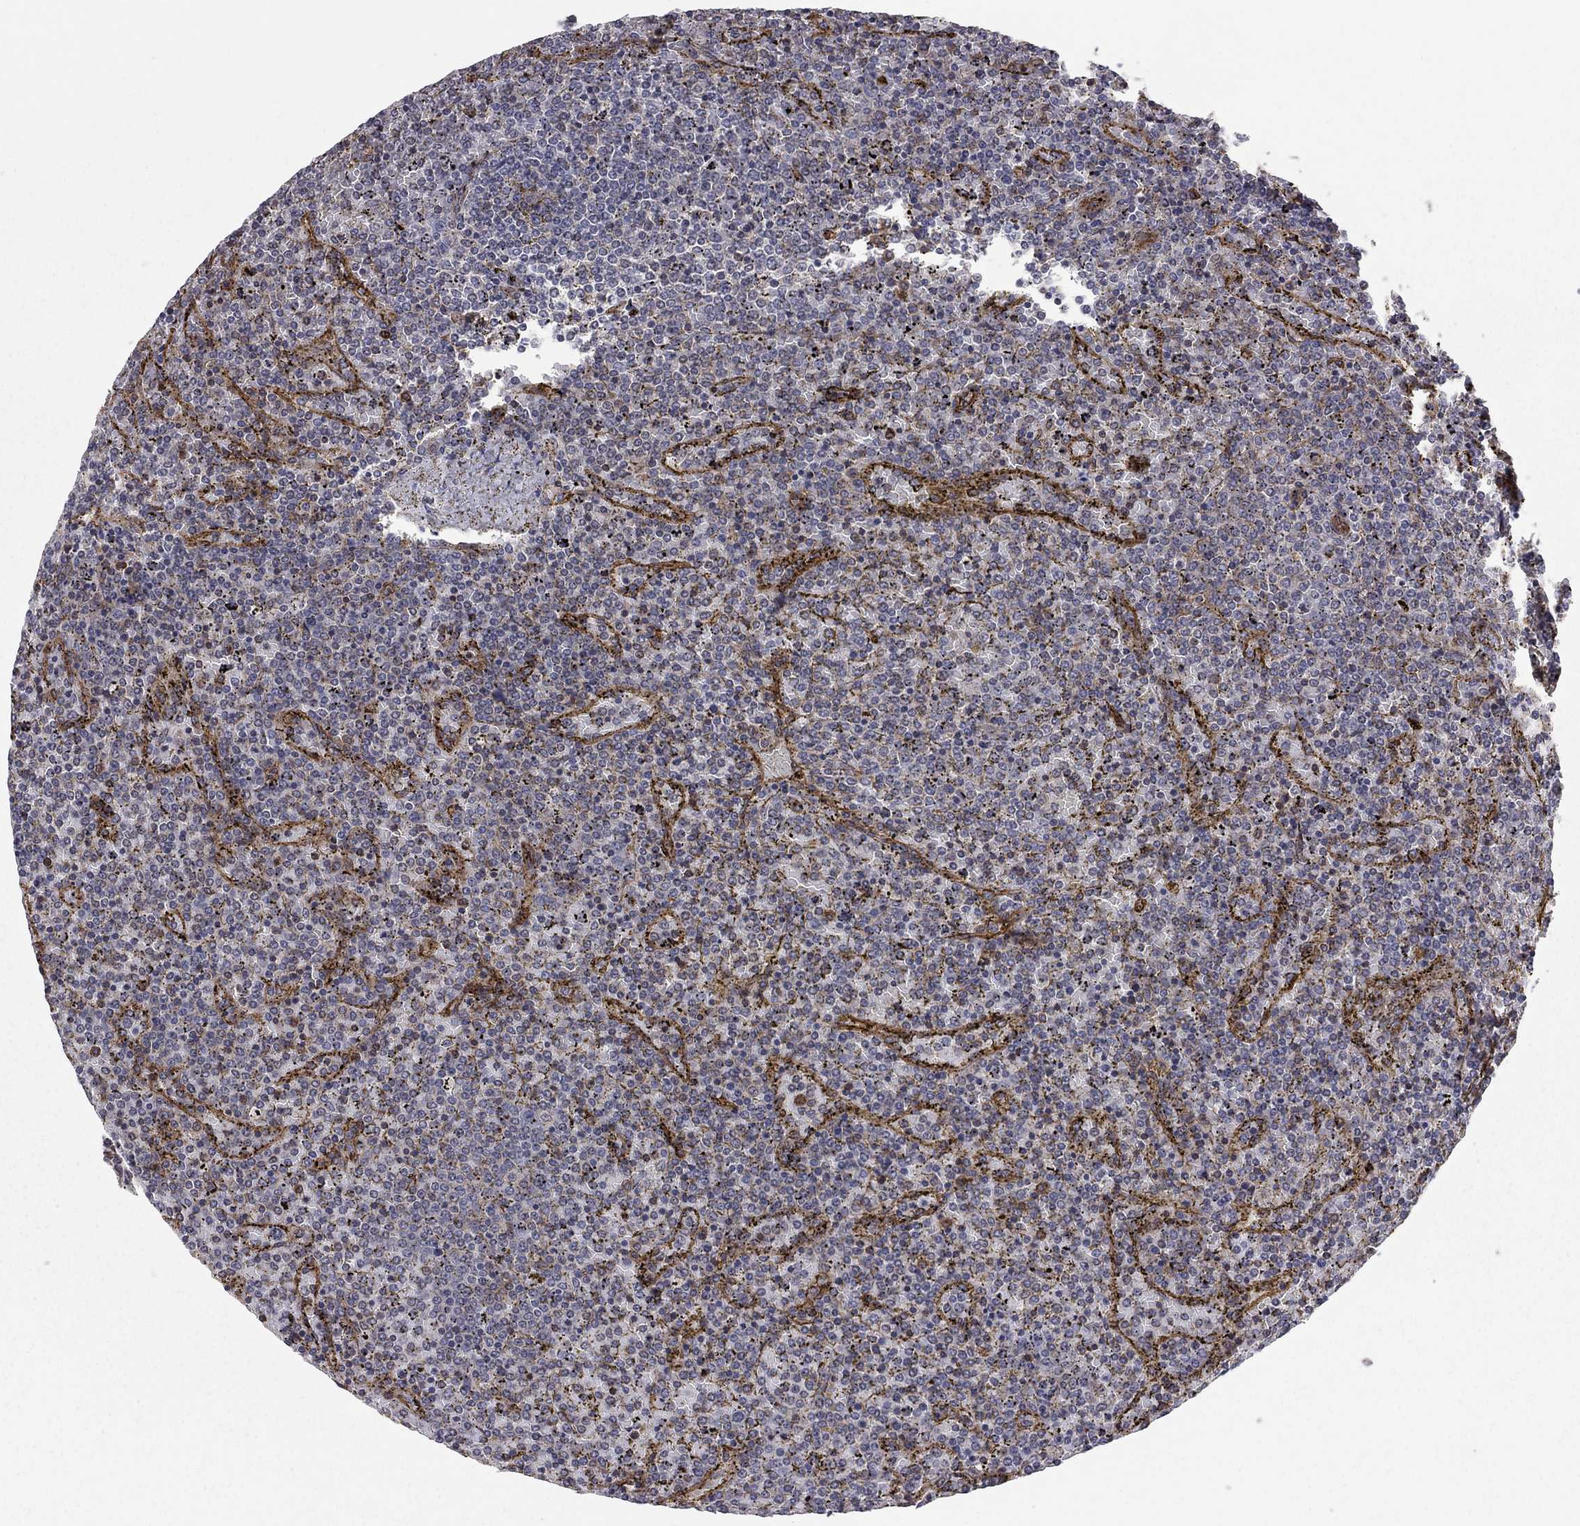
{"staining": {"intensity": "negative", "quantity": "none", "location": "none"}, "tissue": "lymphoma", "cell_type": "Tumor cells", "image_type": "cancer", "snomed": [{"axis": "morphology", "description": "Malignant lymphoma, non-Hodgkin's type, Low grade"}, {"axis": "topography", "description": "Spleen"}], "caption": "This histopathology image is of lymphoma stained with IHC to label a protein in brown with the nuclei are counter-stained blue. There is no expression in tumor cells.", "gene": "RASEF", "patient": {"sex": "female", "age": 77}}